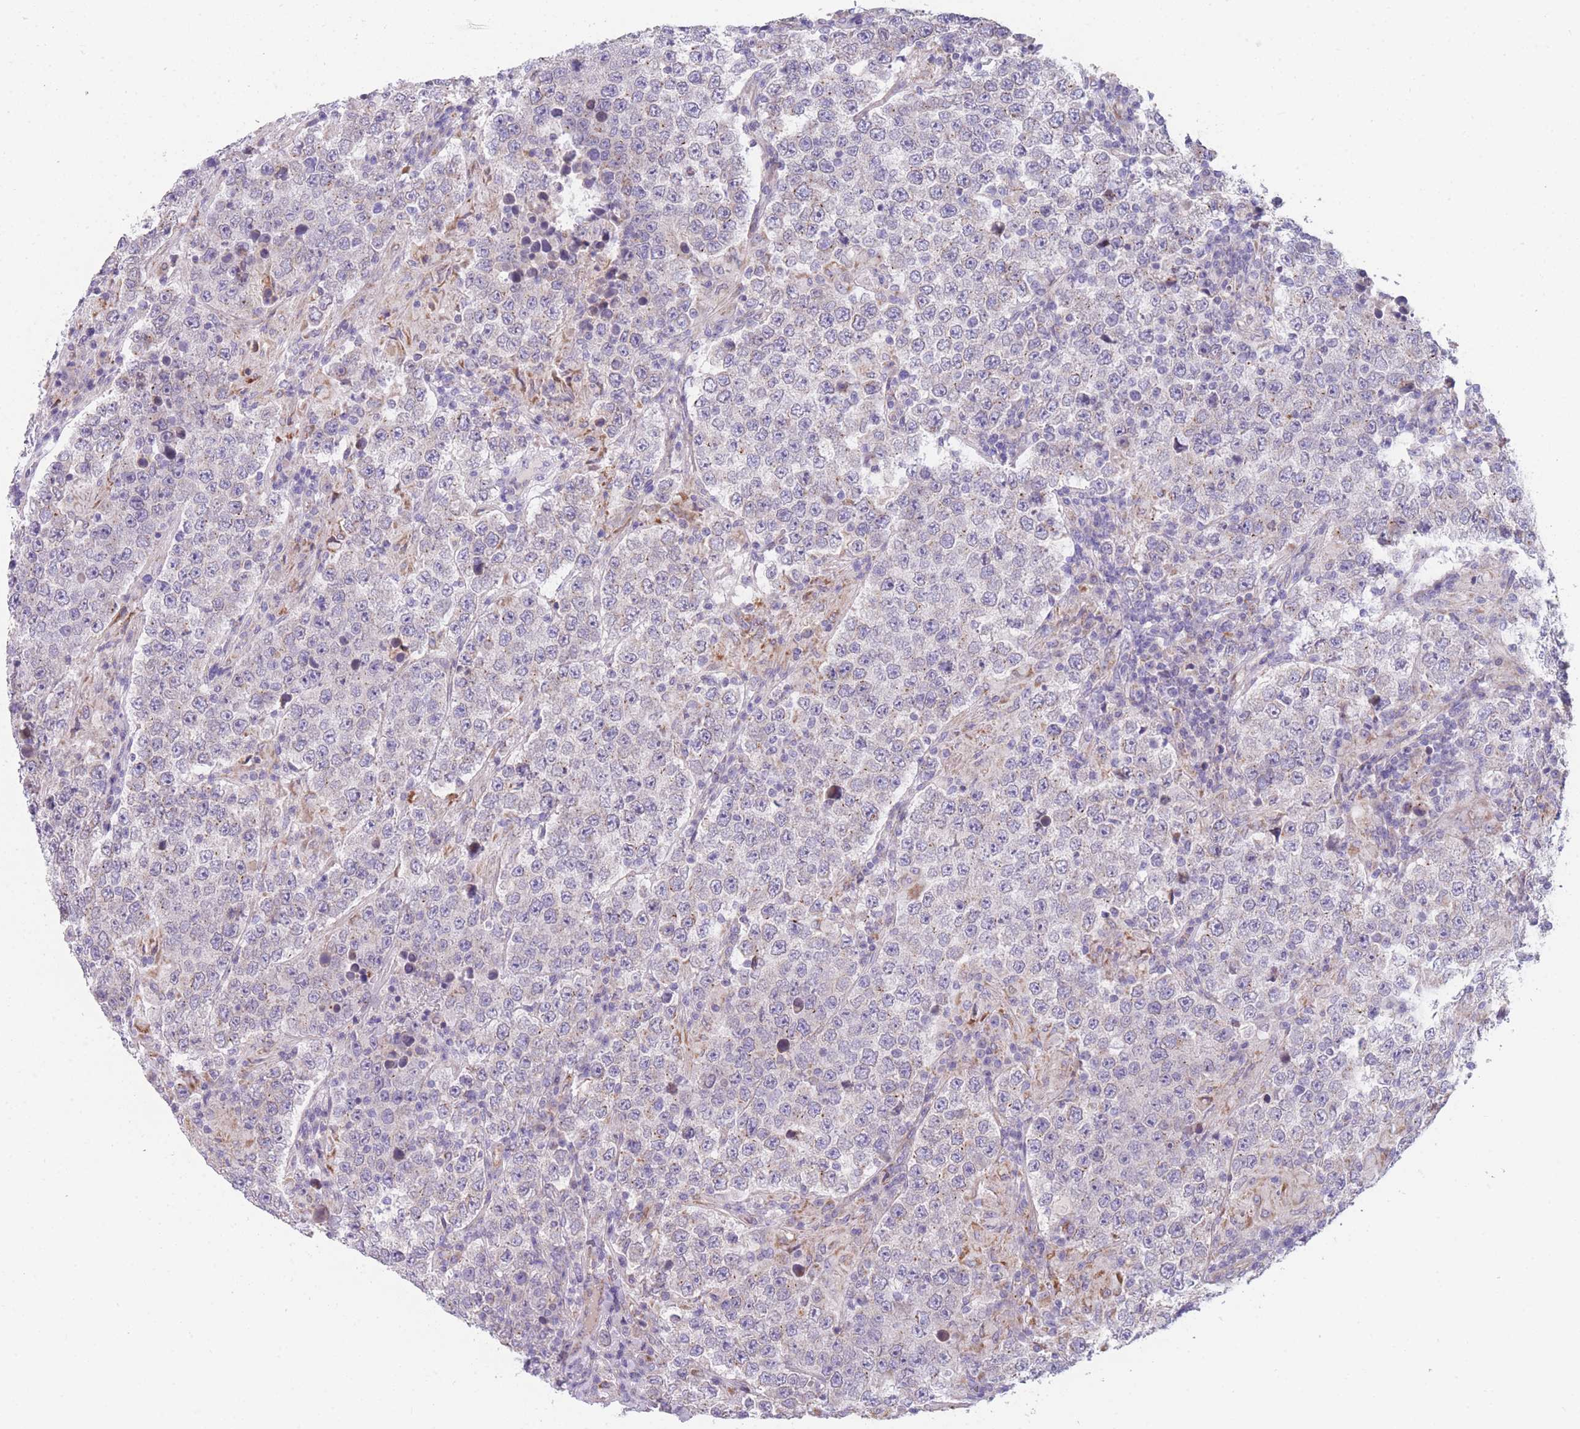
{"staining": {"intensity": "negative", "quantity": "none", "location": "none"}, "tissue": "testis cancer", "cell_type": "Tumor cells", "image_type": "cancer", "snomed": [{"axis": "morphology", "description": "Normal tissue, NOS"}, {"axis": "morphology", "description": "Urothelial carcinoma, High grade"}, {"axis": "morphology", "description": "Seminoma, NOS"}, {"axis": "morphology", "description": "Carcinoma, Embryonal, NOS"}, {"axis": "topography", "description": "Urinary bladder"}, {"axis": "topography", "description": "Testis"}], "caption": "Immunohistochemical staining of human testis cancer displays no significant positivity in tumor cells.", "gene": "SMPD4", "patient": {"sex": "male", "age": 41}}